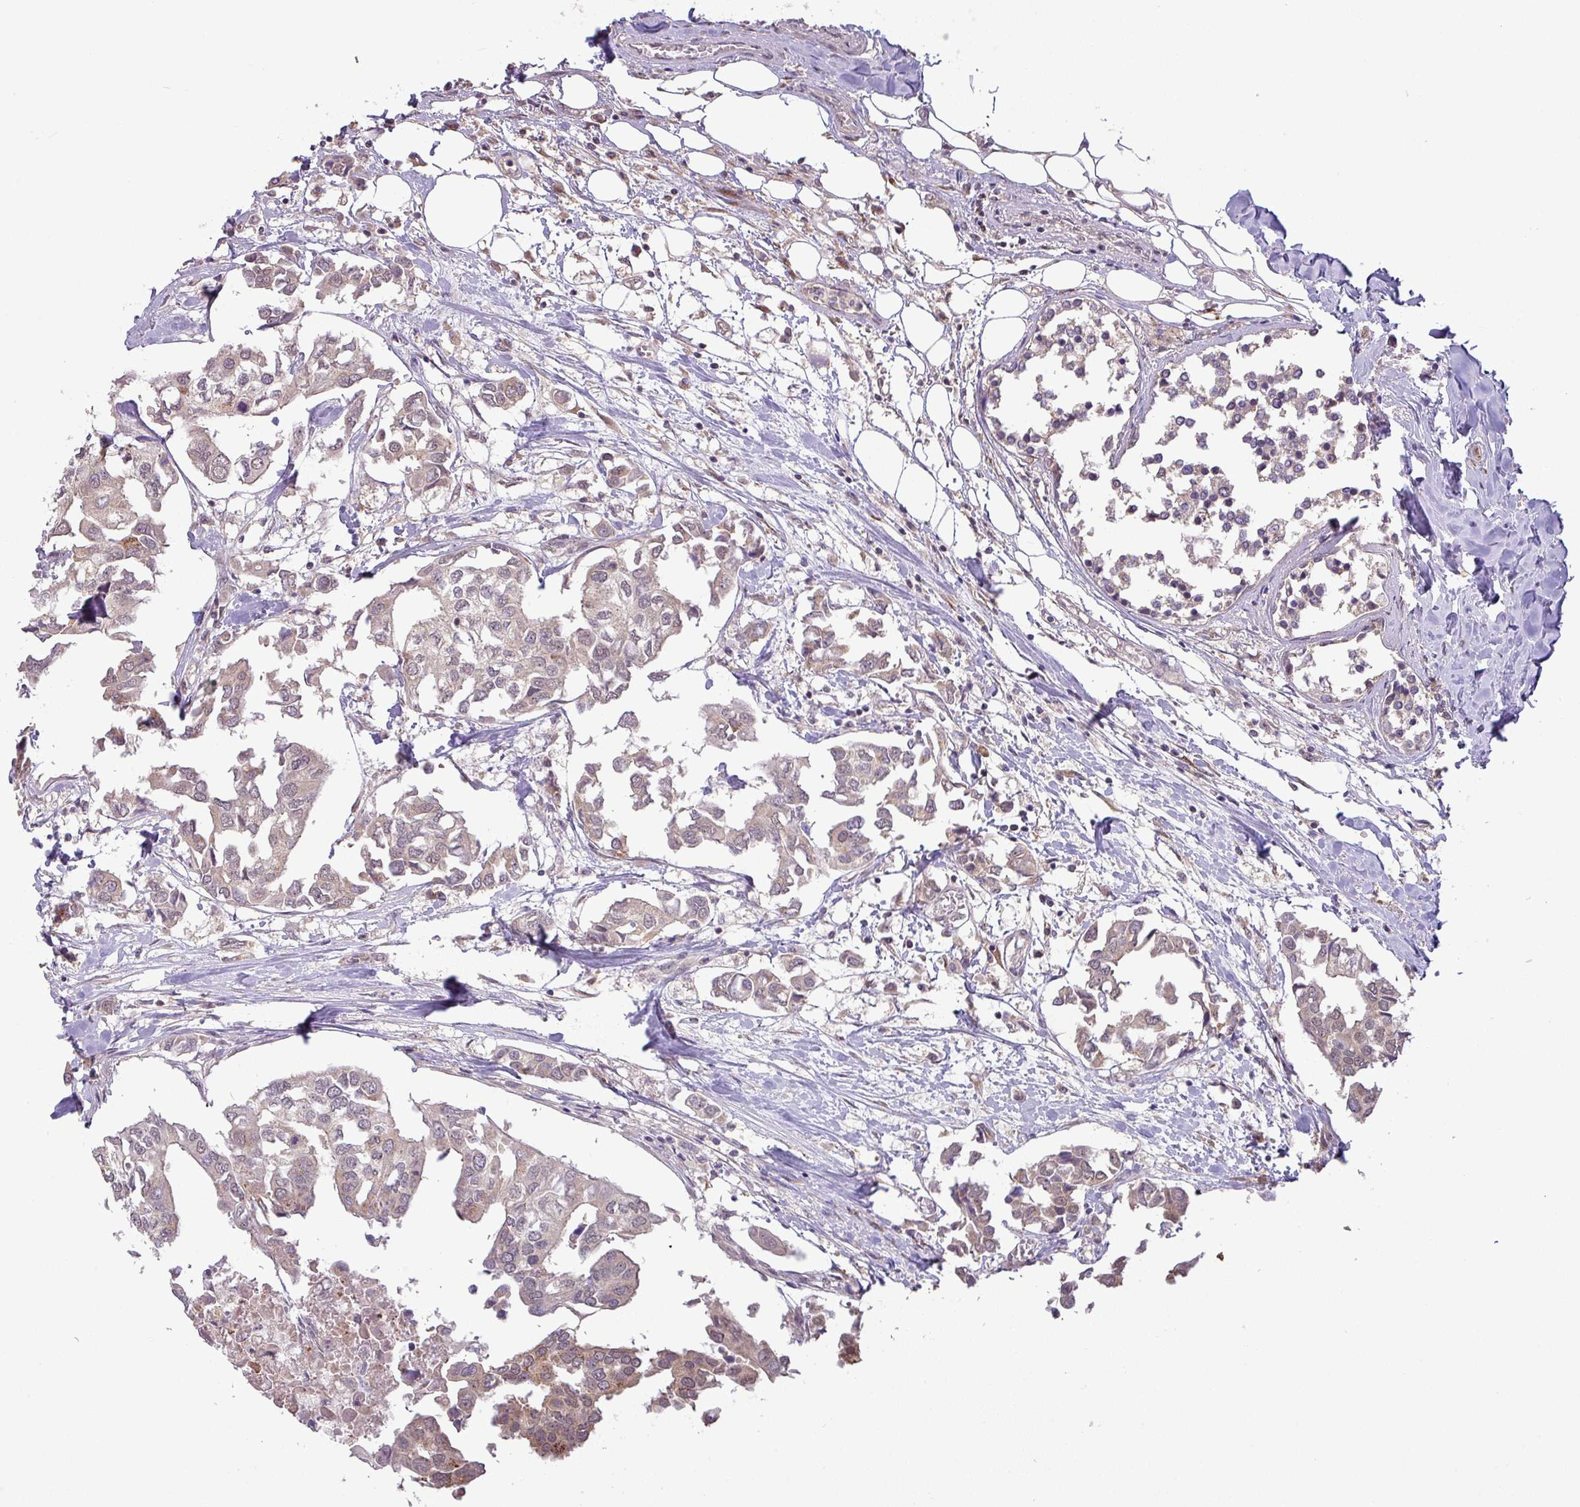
{"staining": {"intensity": "weak", "quantity": "<25%", "location": "cytoplasmic/membranous"}, "tissue": "breast cancer", "cell_type": "Tumor cells", "image_type": "cancer", "snomed": [{"axis": "morphology", "description": "Duct carcinoma"}, {"axis": "topography", "description": "Breast"}], "caption": "Immunohistochemistry (IHC) of breast infiltrating ductal carcinoma displays no expression in tumor cells.", "gene": "GALNT12", "patient": {"sex": "female", "age": 83}}